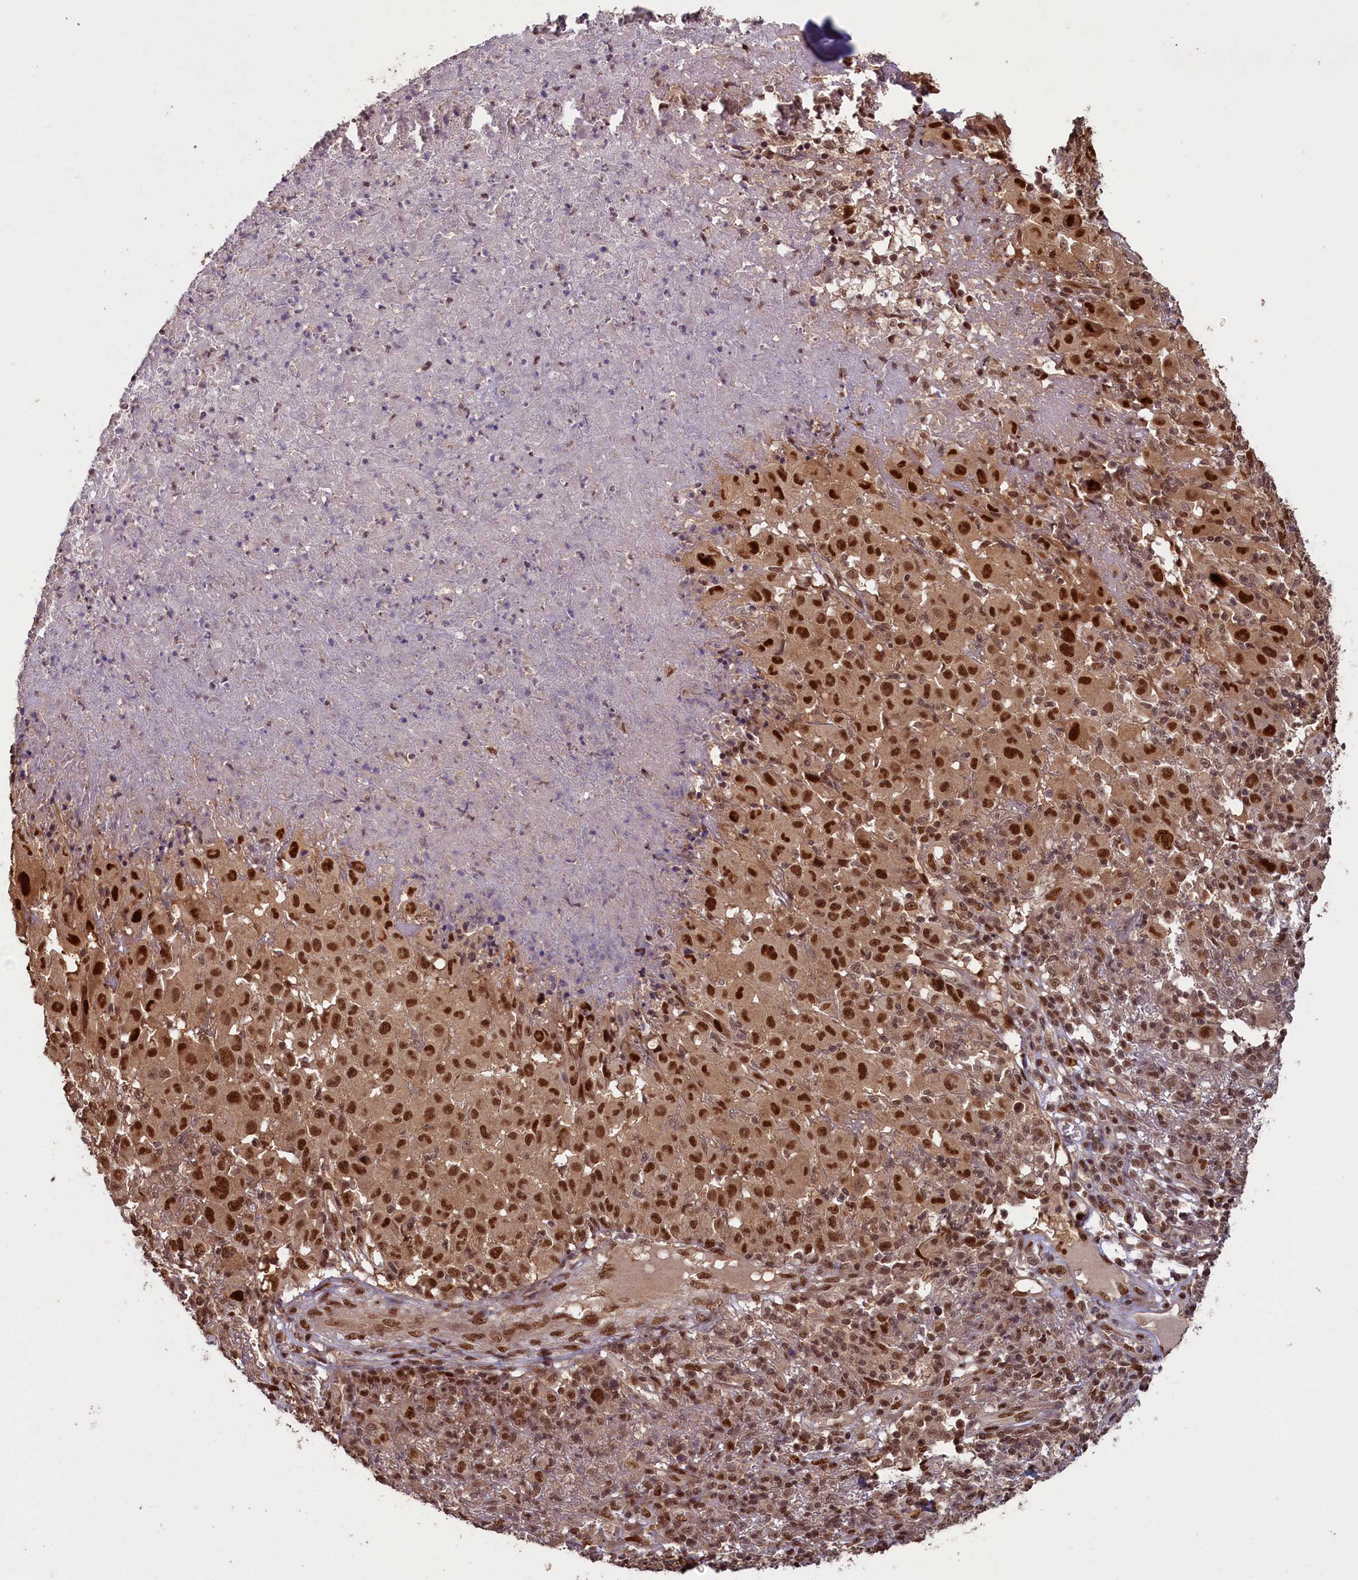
{"staining": {"intensity": "strong", "quantity": ">75%", "location": "nuclear"}, "tissue": "melanoma", "cell_type": "Tumor cells", "image_type": "cancer", "snomed": [{"axis": "morphology", "description": "Malignant melanoma, NOS"}, {"axis": "topography", "description": "Skin"}], "caption": "IHC image of neoplastic tissue: melanoma stained using IHC displays high levels of strong protein expression localized specifically in the nuclear of tumor cells, appearing as a nuclear brown color.", "gene": "NAE1", "patient": {"sex": "male", "age": 73}}